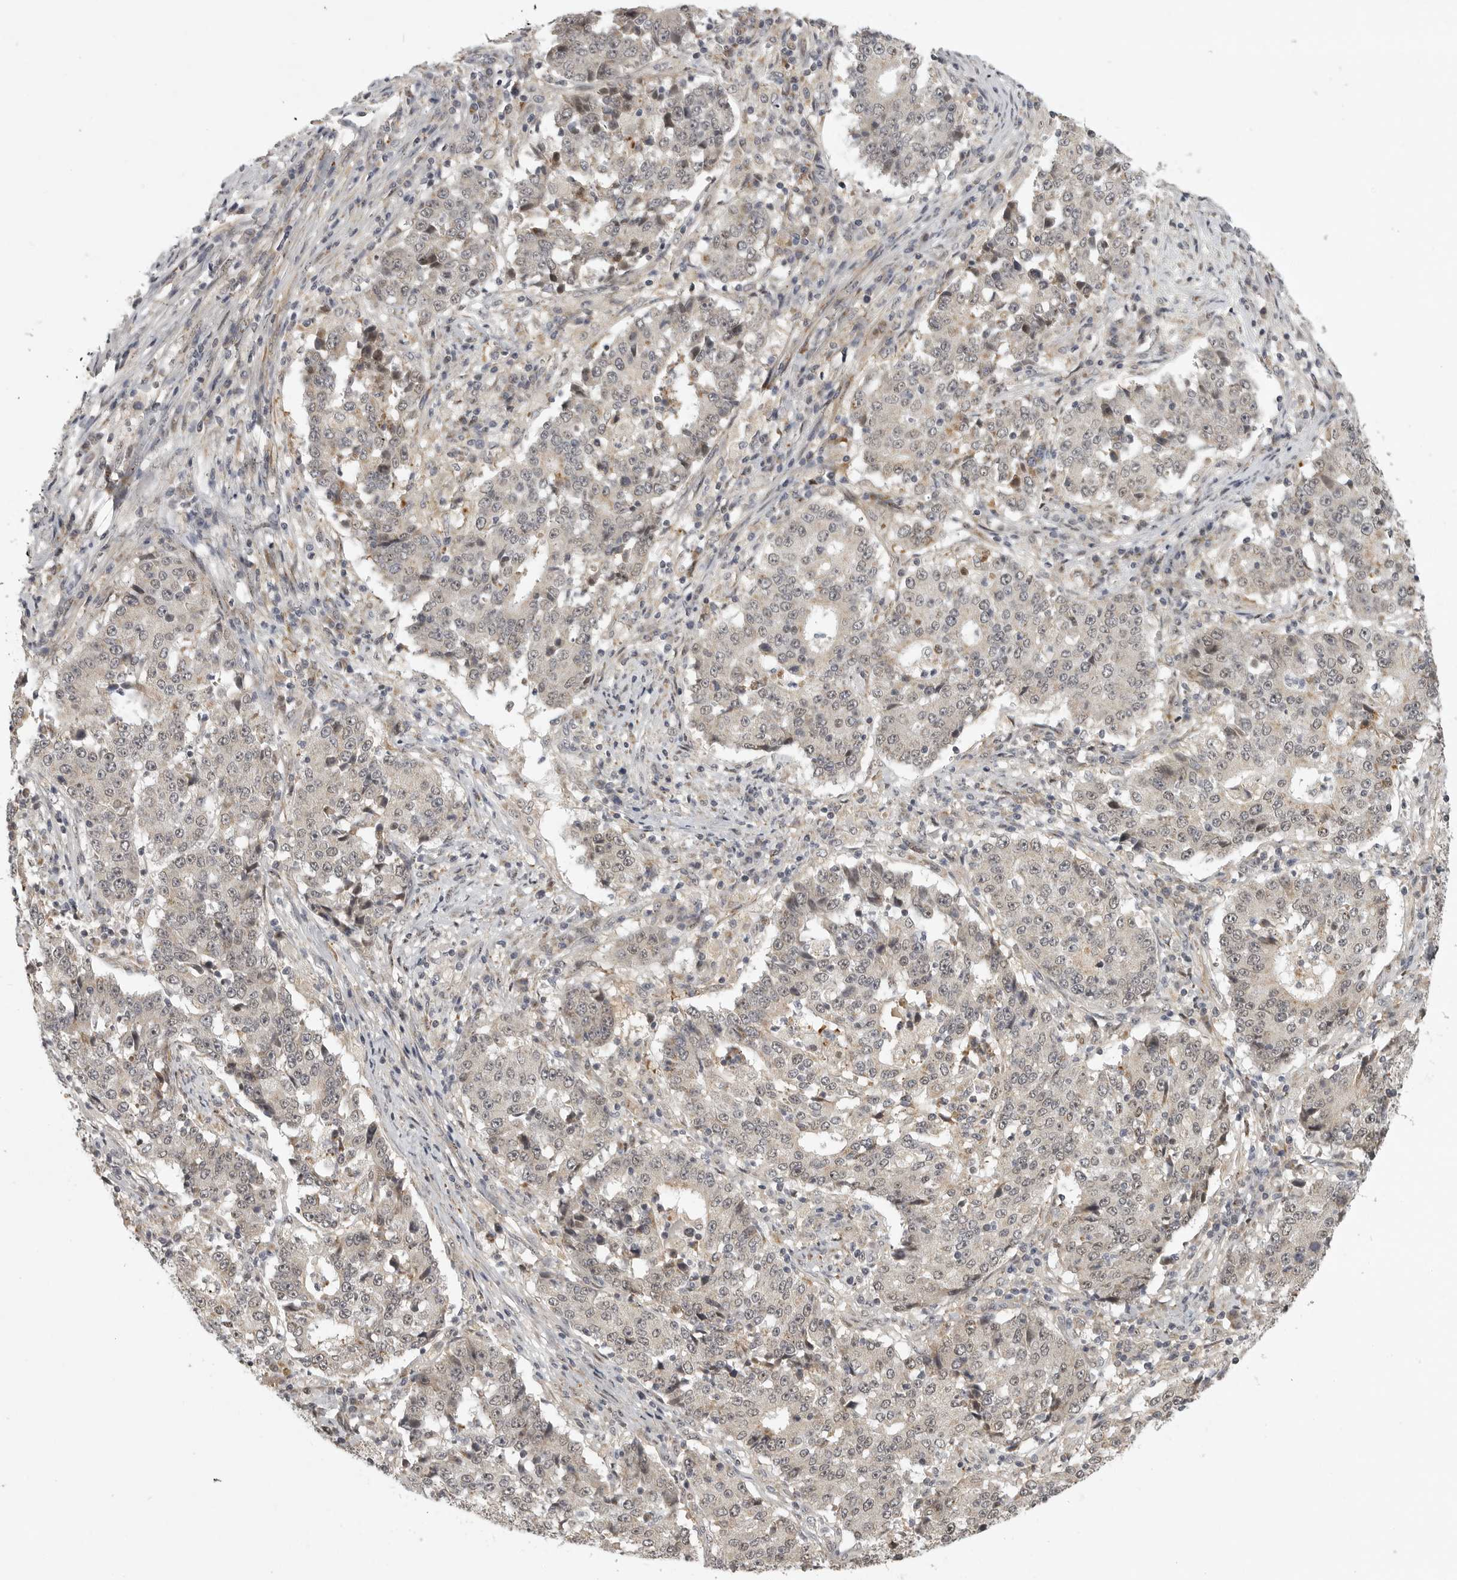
{"staining": {"intensity": "weak", "quantity": "<25%", "location": "nuclear"}, "tissue": "stomach cancer", "cell_type": "Tumor cells", "image_type": "cancer", "snomed": [{"axis": "morphology", "description": "Adenocarcinoma, NOS"}, {"axis": "topography", "description": "Stomach"}], "caption": "A histopathology image of stomach adenocarcinoma stained for a protein demonstrates no brown staining in tumor cells.", "gene": "POLE2", "patient": {"sex": "male", "age": 59}}